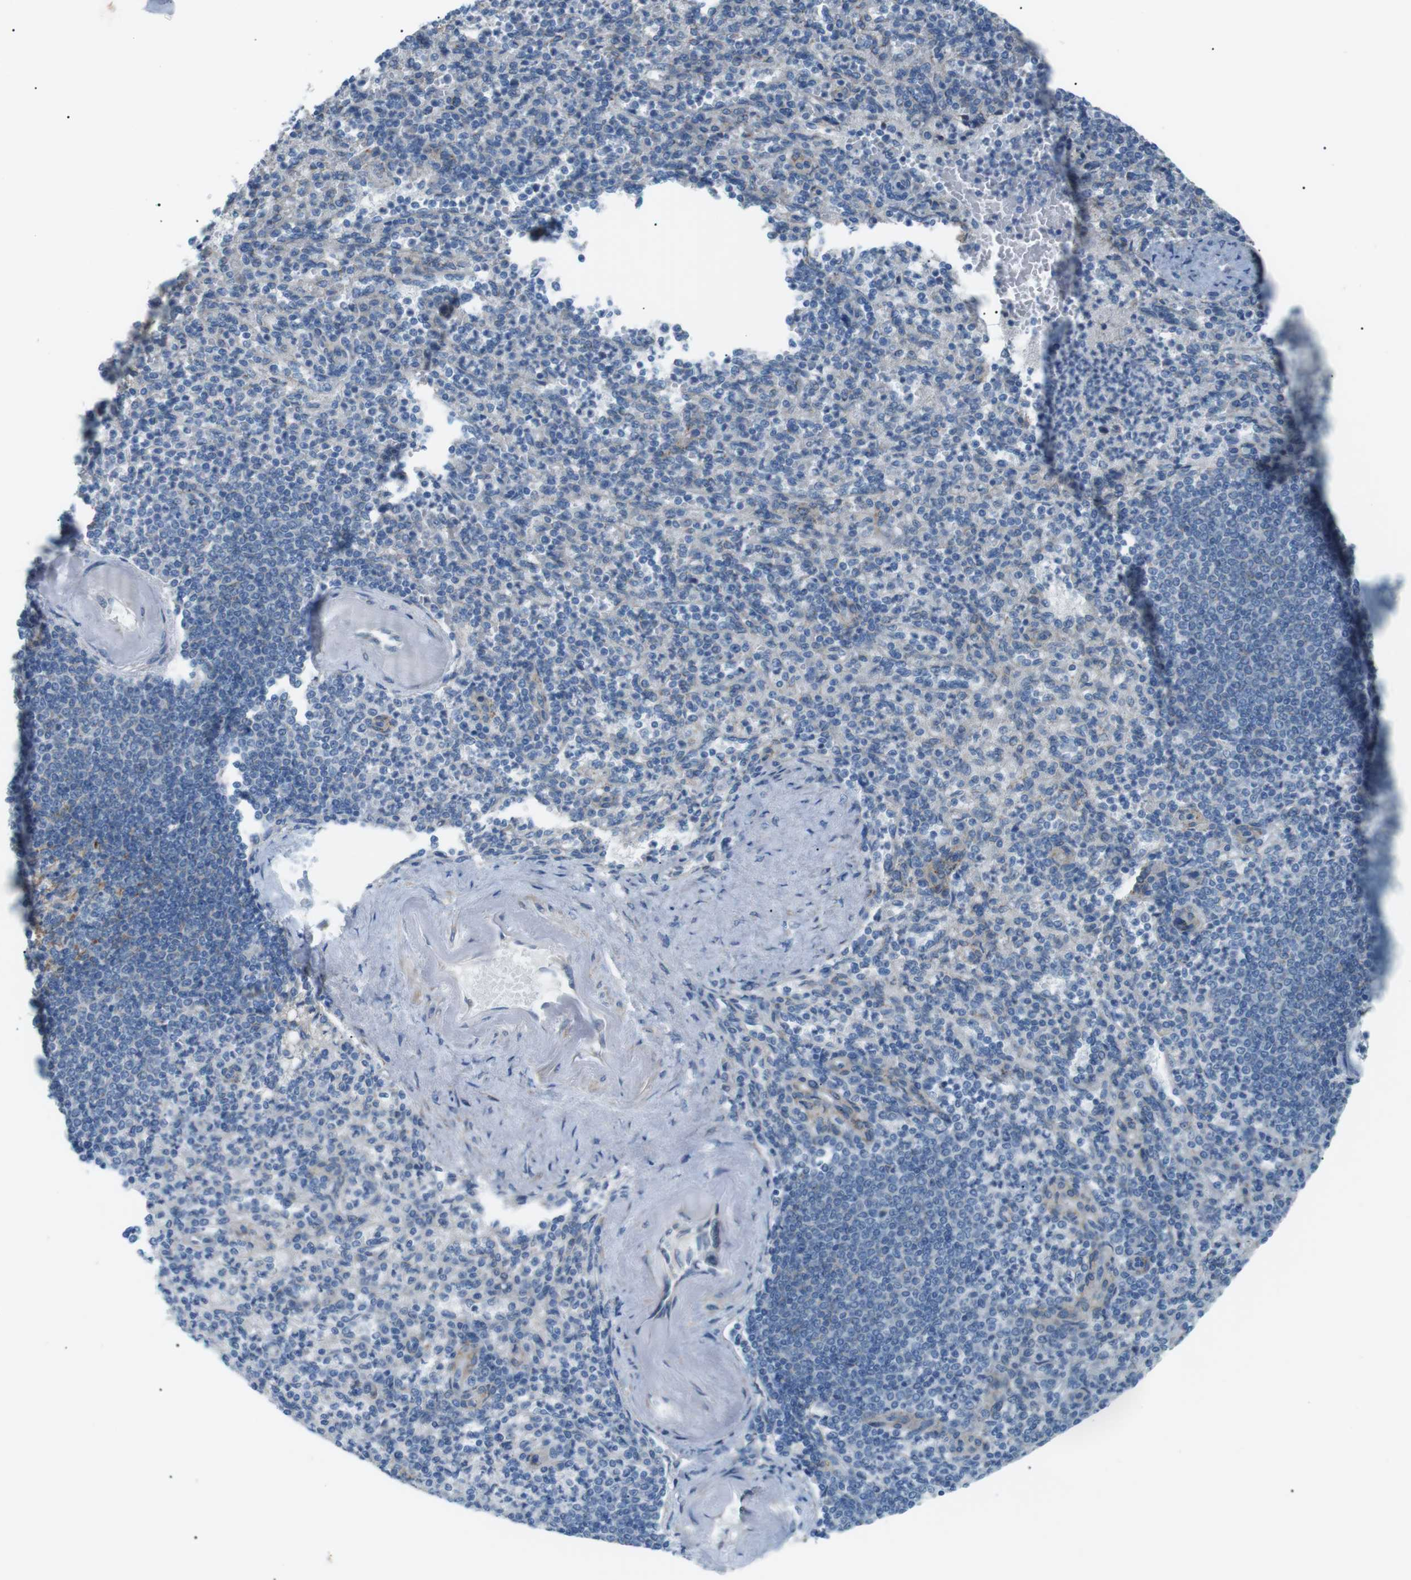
{"staining": {"intensity": "negative", "quantity": "none", "location": "none"}, "tissue": "spleen", "cell_type": "Cells in red pulp", "image_type": "normal", "snomed": [{"axis": "morphology", "description": "Normal tissue, NOS"}, {"axis": "topography", "description": "Spleen"}], "caption": "The histopathology image demonstrates no staining of cells in red pulp in benign spleen. (DAB immunohistochemistry, high magnification).", "gene": "MTARC2", "patient": {"sex": "female", "age": 74}}